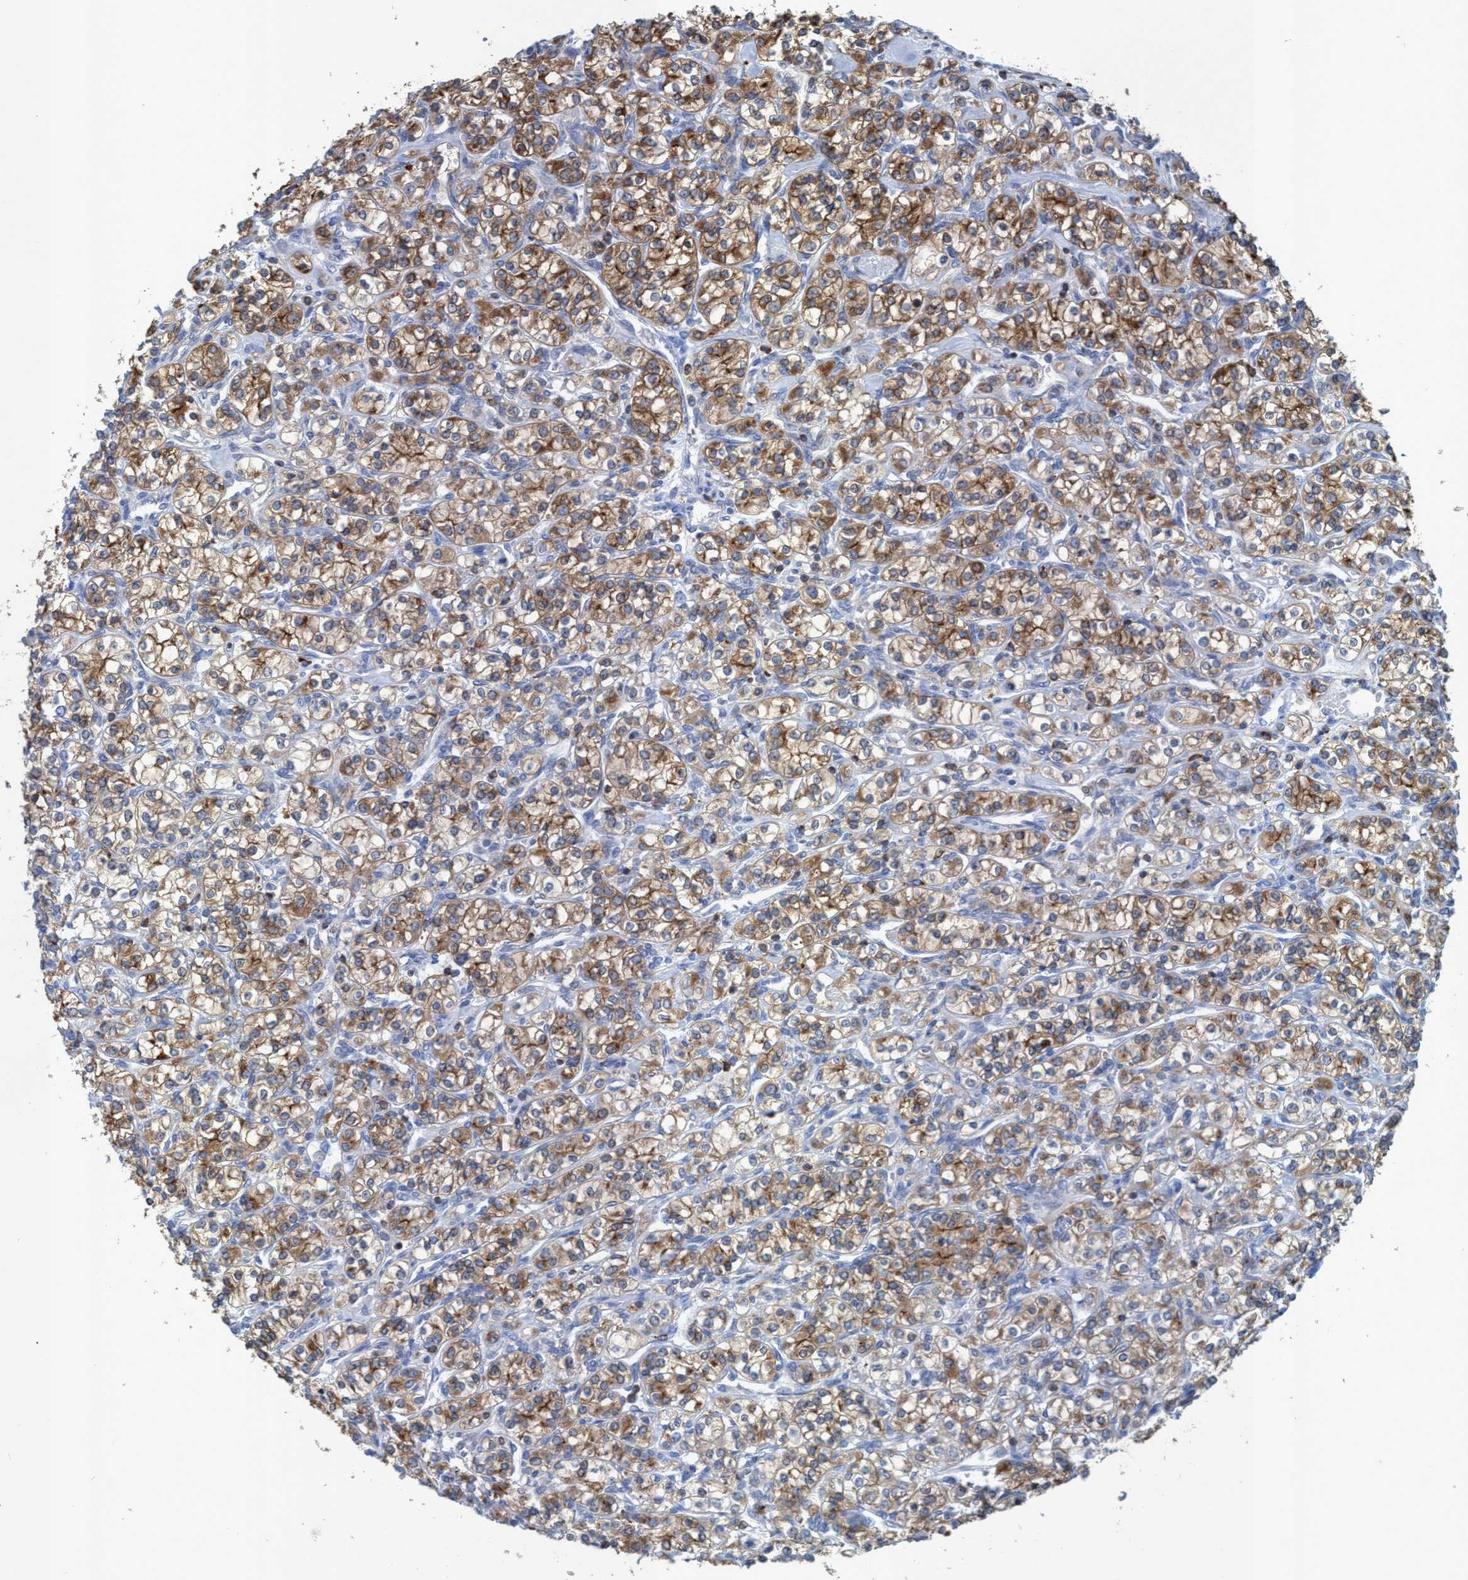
{"staining": {"intensity": "moderate", "quantity": ">75%", "location": "cytoplasmic/membranous"}, "tissue": "renal cancer", "cell_type": "Tumor cells", "image_type": "cancer", "snomed": [{"axis": "morphology", "description": "Adenocarcinoma, NOS"}, {"axis": "topography", "description": "Kidney"}], "caption": "Protein staining reveals moderate cytoplasmic/membranous expression in about >75% of tumor cells in renal cancer.", "gene": "EZR", "patient": {"sex": "male", "age": 77}}